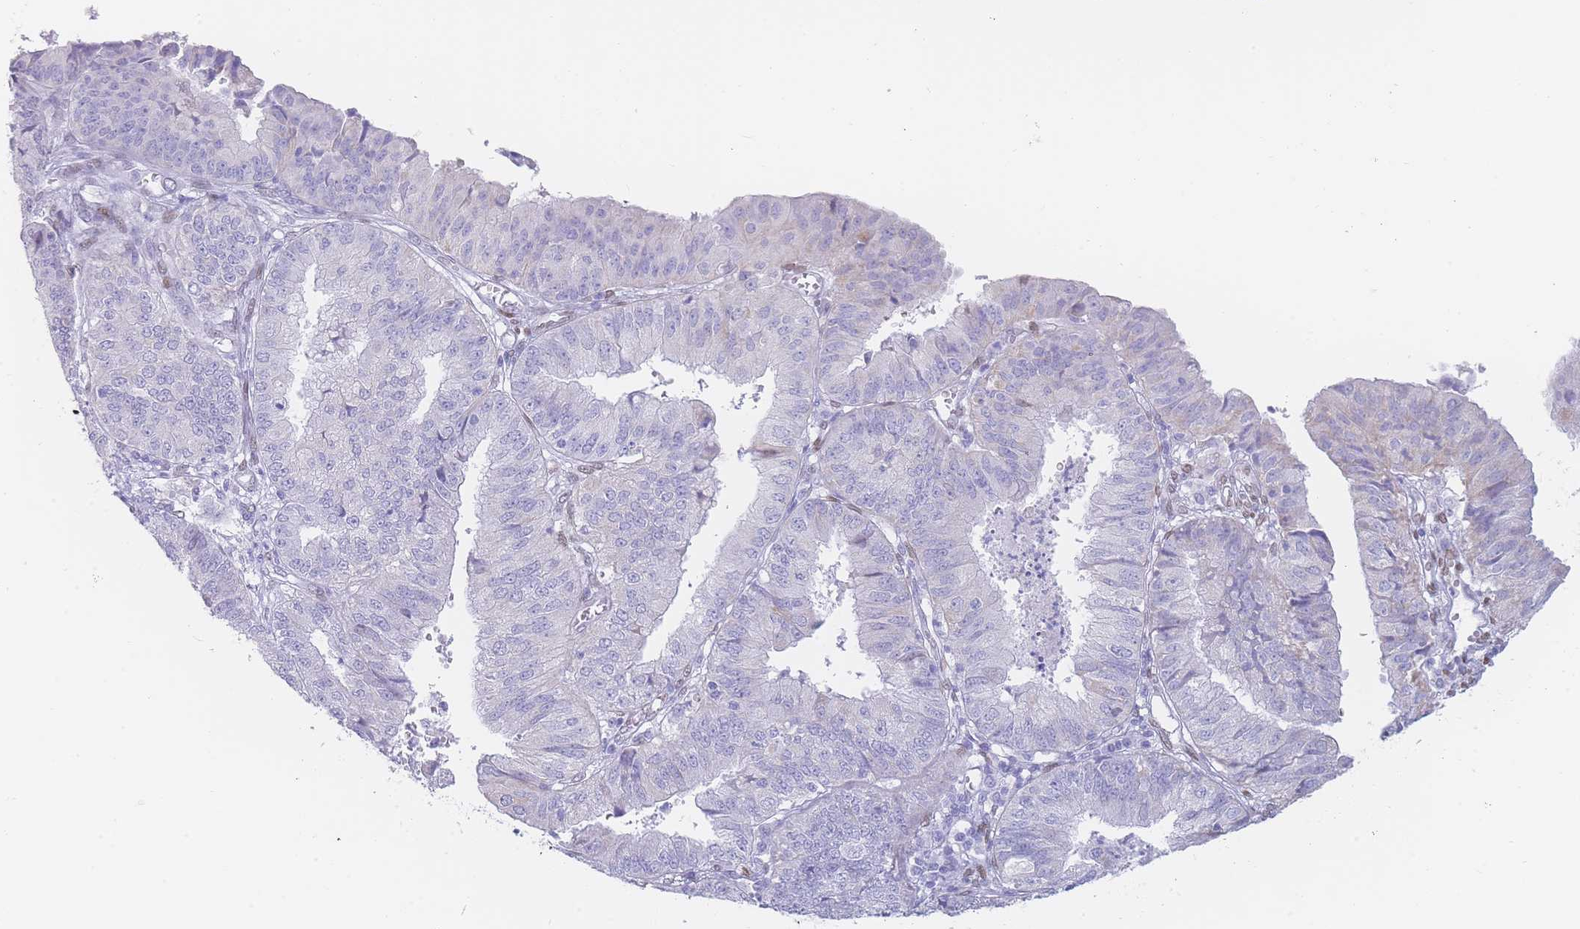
{"staining": {"intensity": "negative", "quantity": "none", "location": "none"}, "tissue": "endometrial cancer", "cell_type": "Tumor cells", "image_type": "cancer", "snomed": [{"axis": "morphology", "description": "Adenocarcinoma, NOS"}, {"axis": "topography", "description": "Endometrium"}], "caption": "High magnification brightfield microscopy of endometrial cancer stained with DAB (brown) and counterstained with hematoxylin (blue): tumor cells show no significant staining. (Immunohistochemistry, brightfield microscopy, high magnification).", "gene": "PSMB5", "patient": {"sex": "female", "age": 56}}